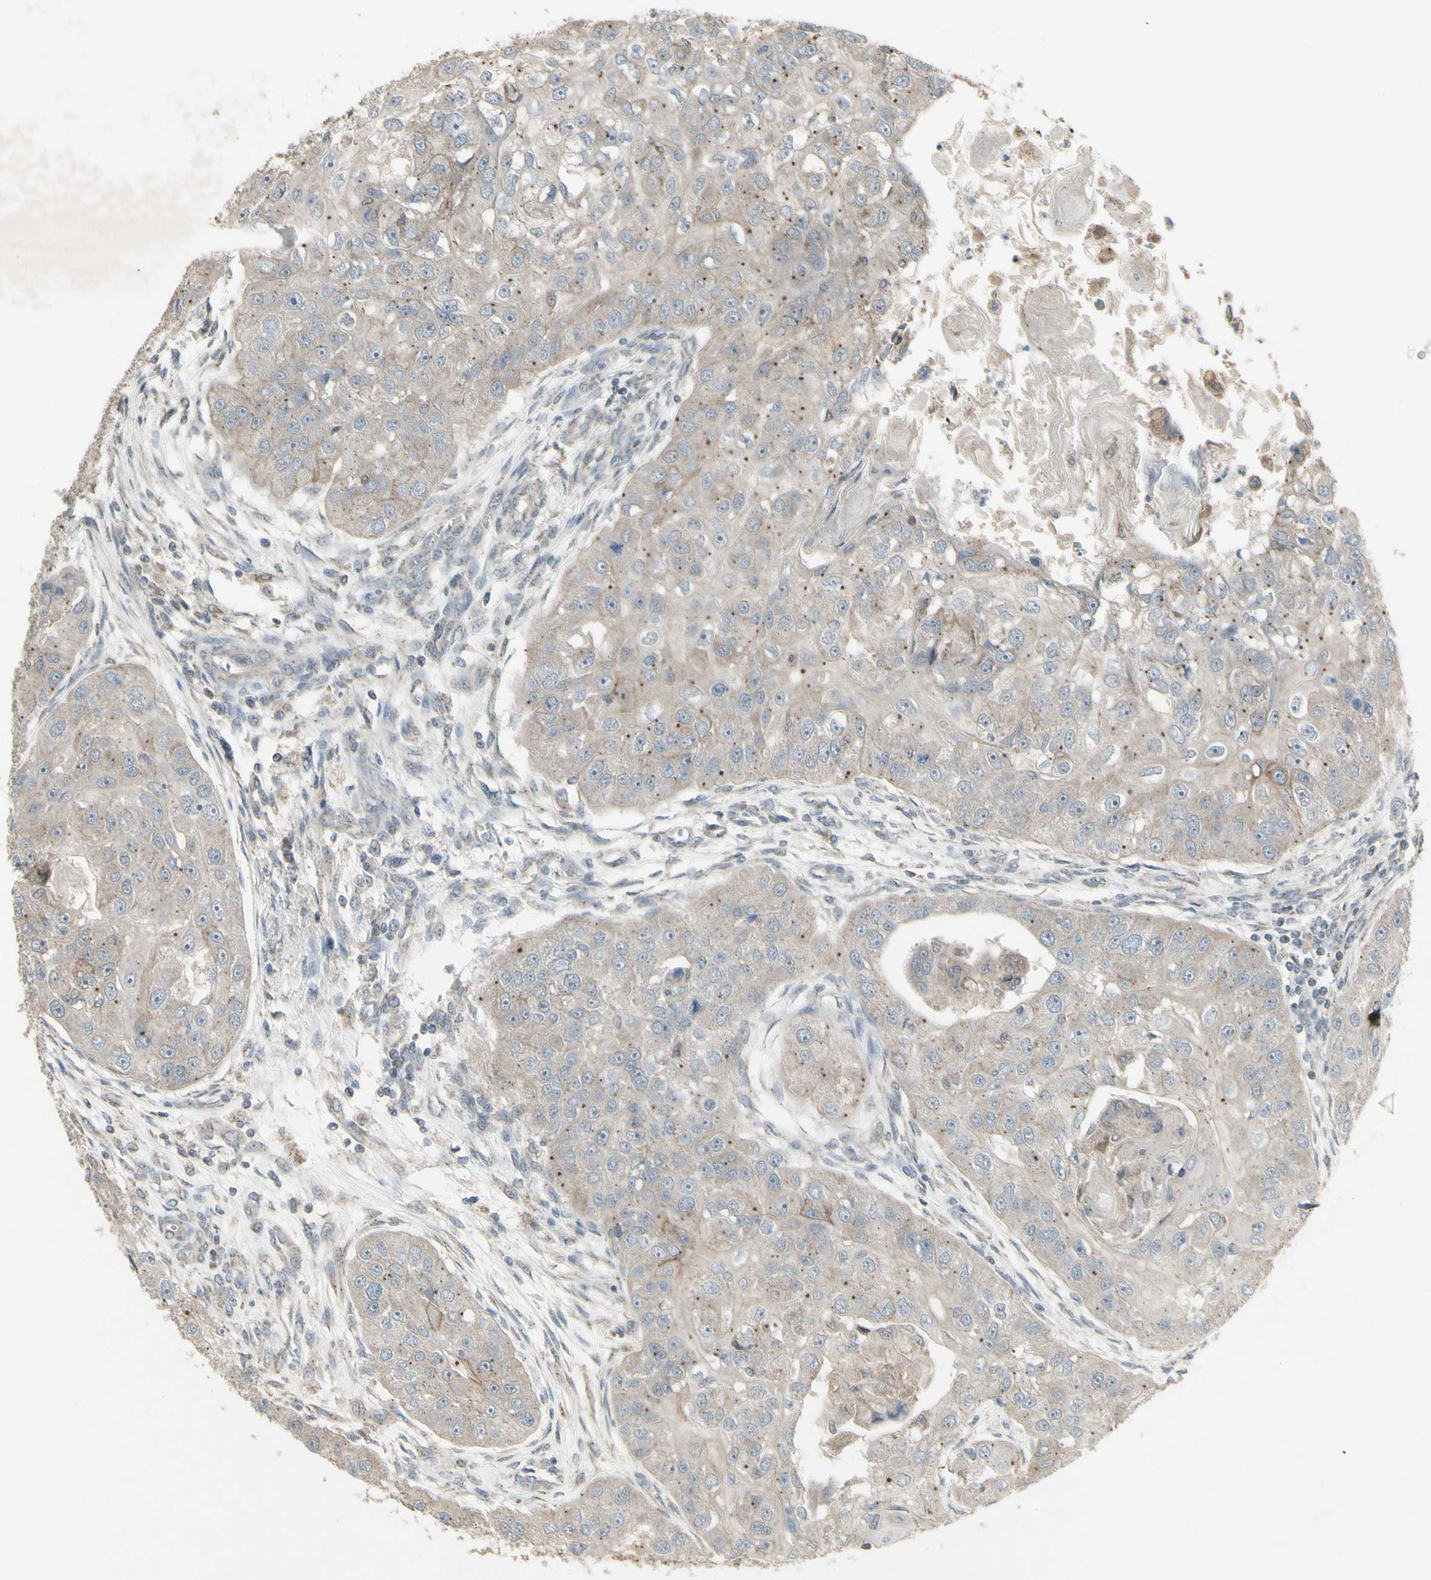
{"staining": {"intensity": "weak", "quantity": ">75%", "location": "cytoplasmic/membranous"}, "tissue": "head and neck cancer", "cell_type": "Tumor cells", "image_type": "cancer", "snomed": [{"axis": "morphology", "description": "Normal tissue, NOS"}, {"axis": "morphology", "description": "Squamous cell carcinoma, NOS"}, {"axis": "topography", "description": "Skeletal muscle"}, {"axis": "topography", "description": "Head-Neck"}], "caption": "A low amount of weak cytoplasmic/membranous positivity is present in about >75% of tumor cells in head and neck cancer (squamous cell carcinoma) tissue.", "gene": "FXYD3", "patient": {"sex": "male", "age": 51}}